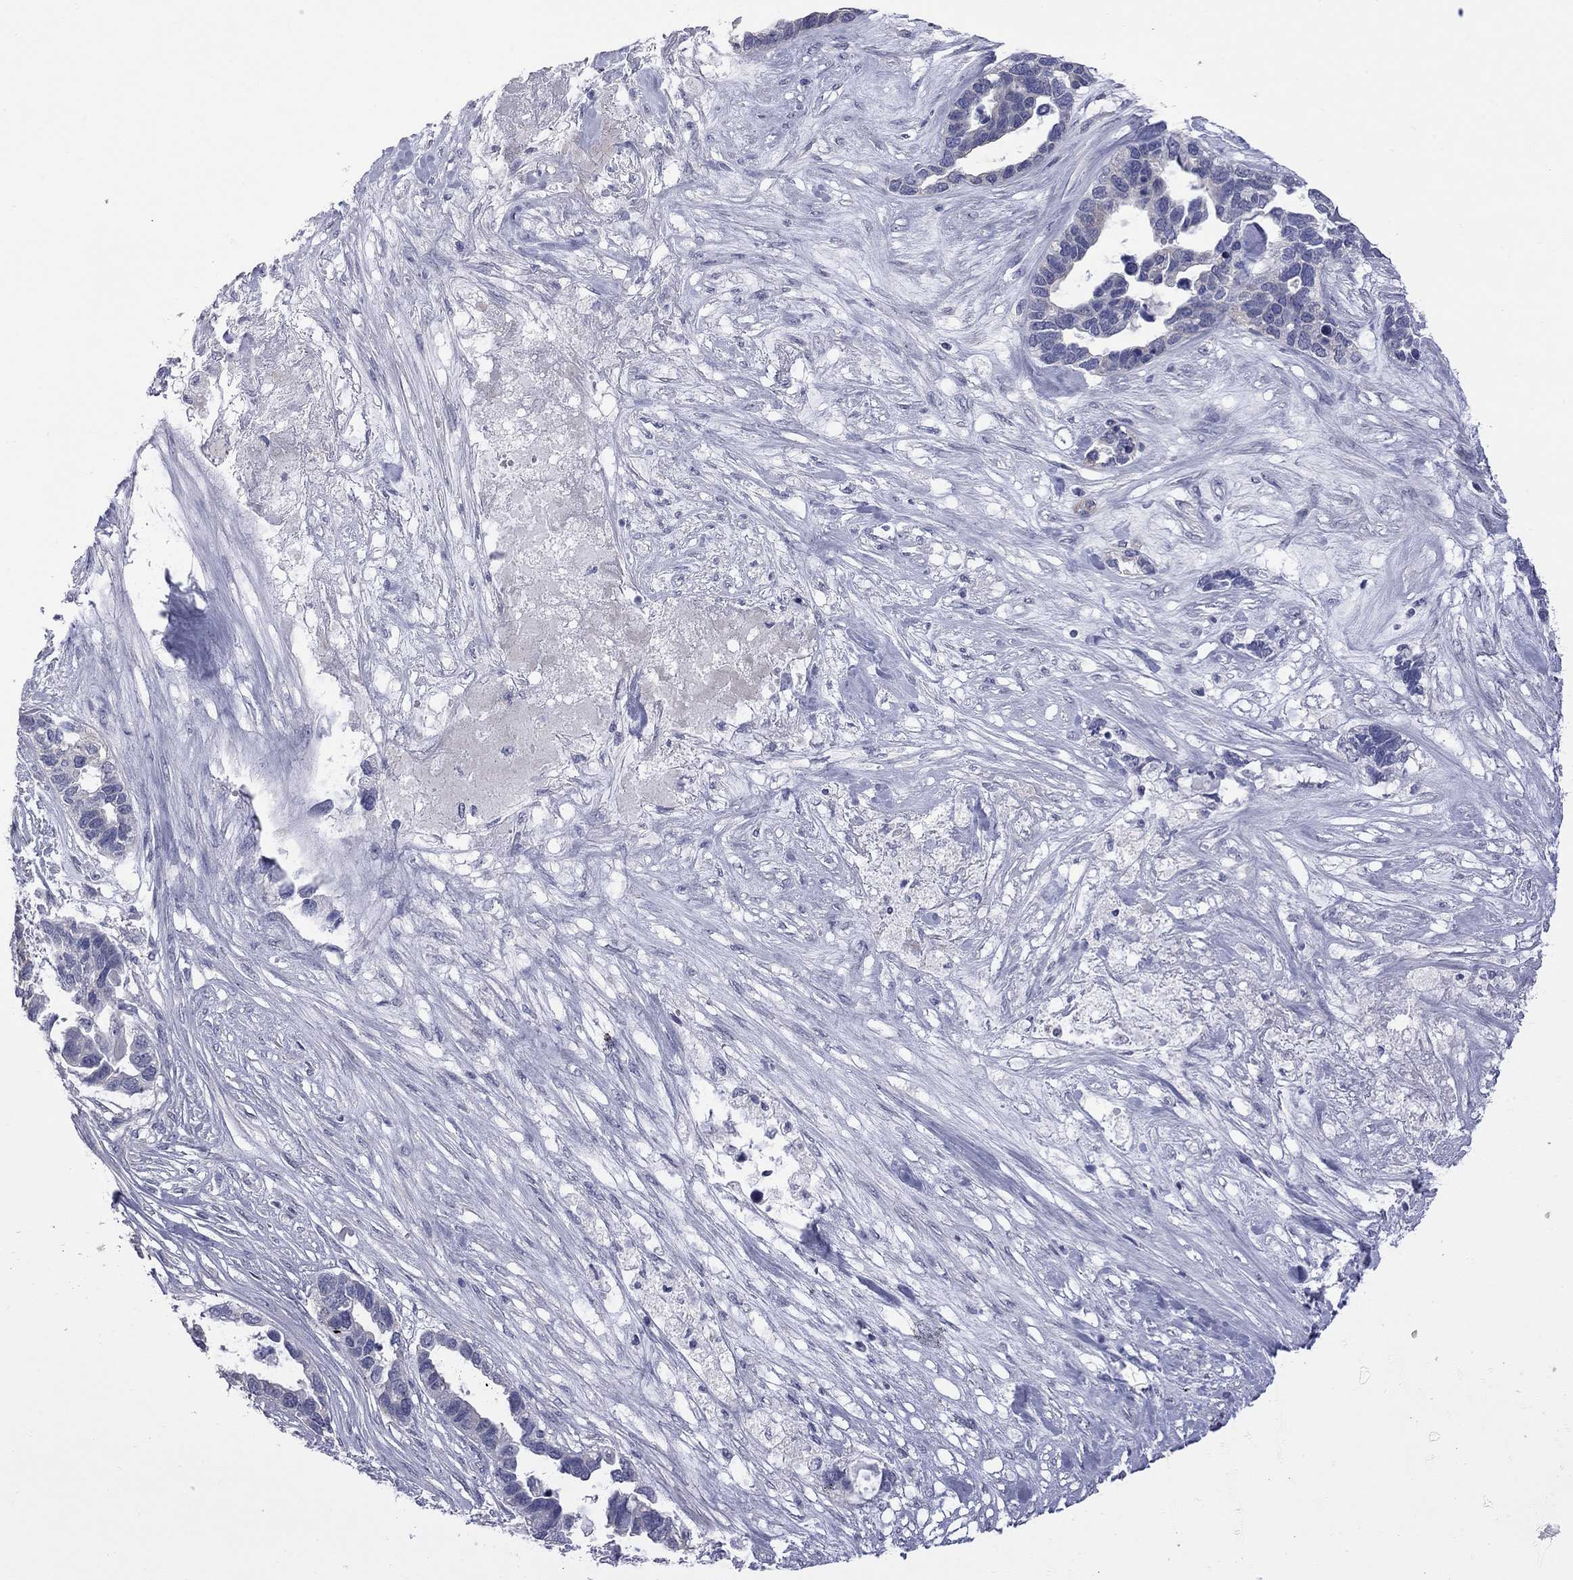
{"staining": {"intensity": "negative", "quantity": "none", "location": "none"}, "tissue": "ovarian cancer", "cell_type": "Tumor cells", "image_type": "cancer", "snomed": [{"axis": "morphology", "description": "Cystadenocarcinoma, serous, NOS"}, {"axis": "topography", "description": "Ovary"}], "caption": "An immunohistochemistry (IHC) histopathology image of ovarian cancer (serous cystadenocarcinoma) is shown. There is no staining in tumor cells of ovarian cancer (serous cystadenocarcinoma).", "gene": "HYLS1", "patient": {"sex": "female", "age": 54}}